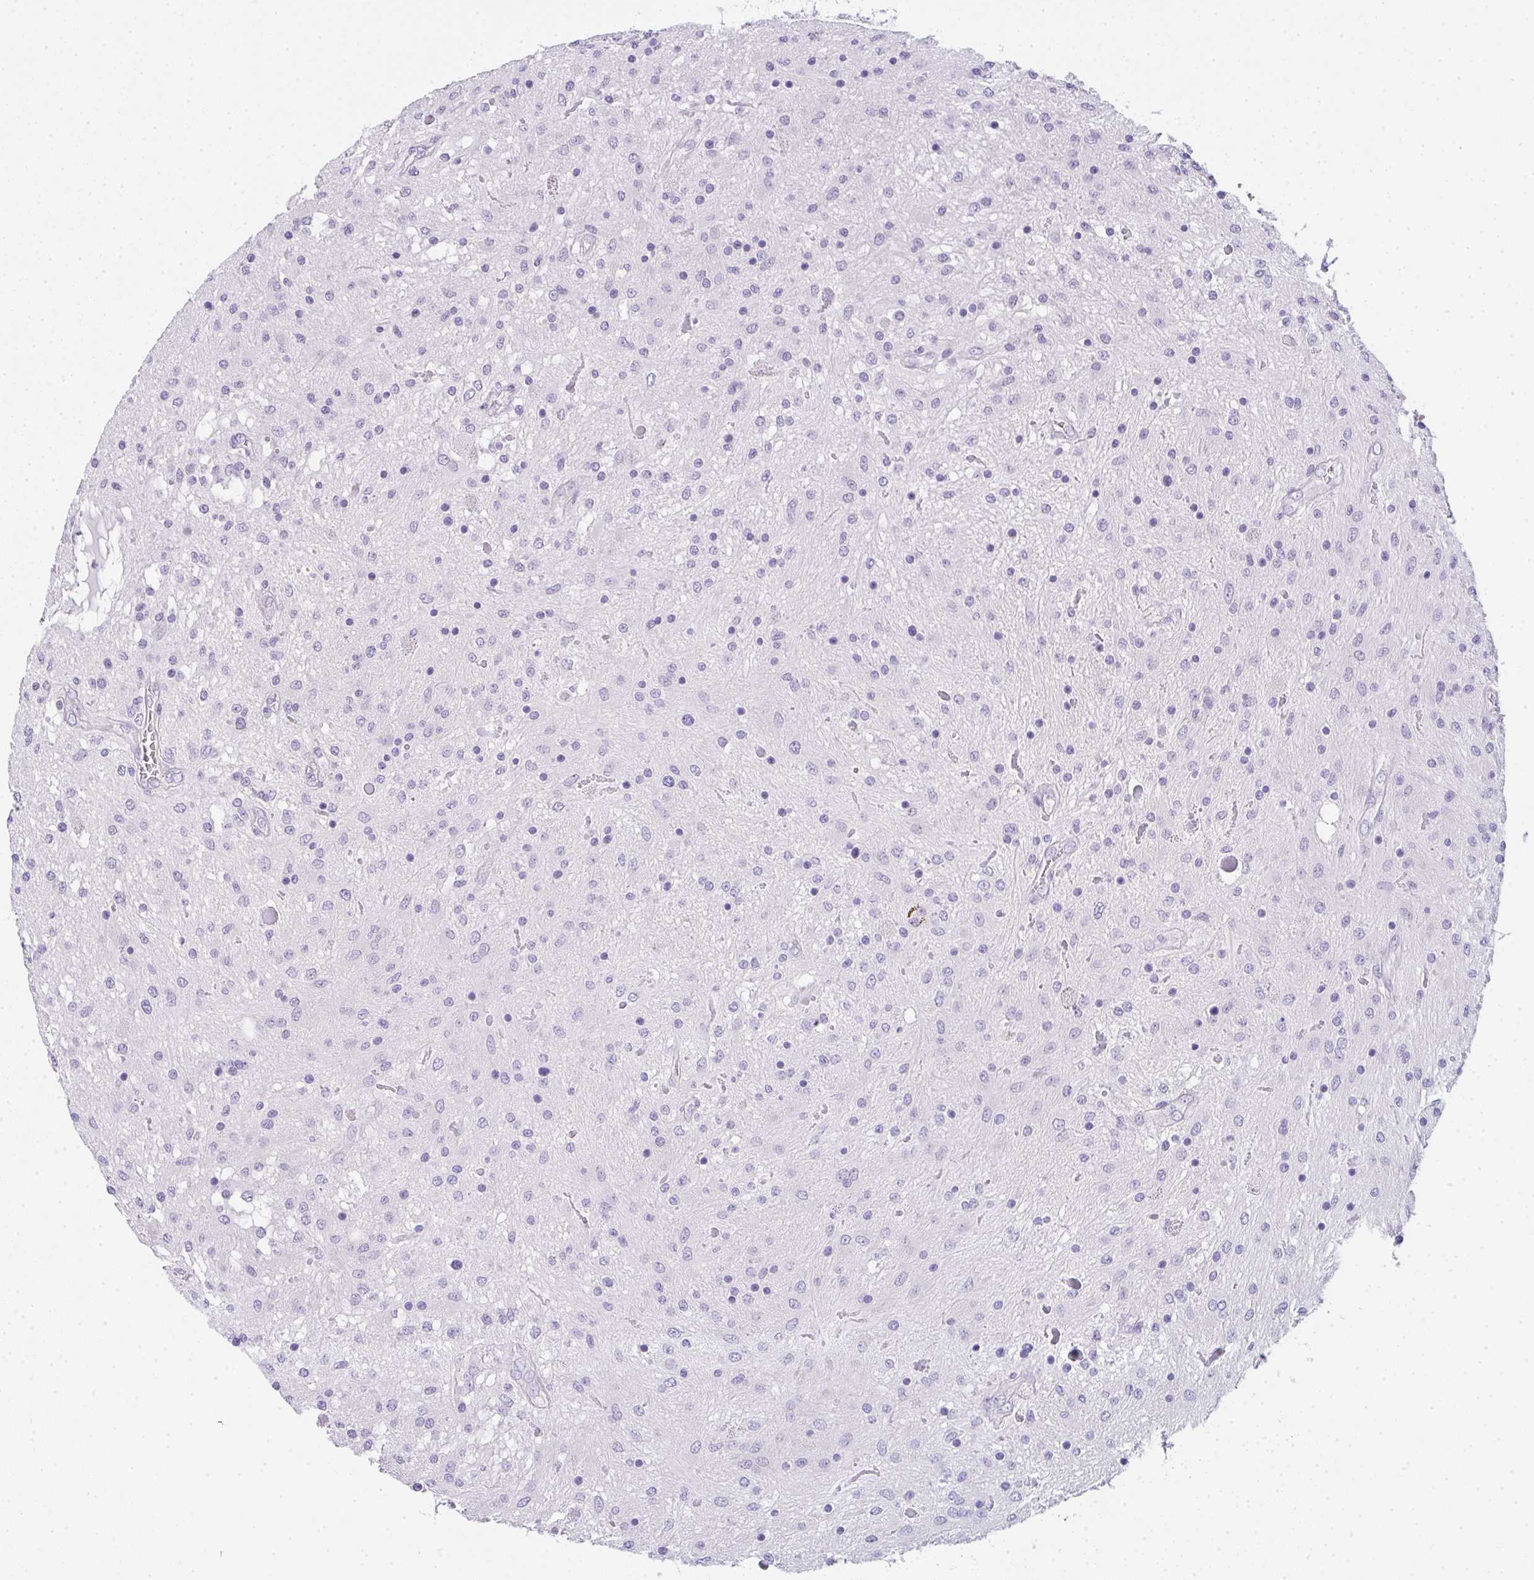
{"staining": {"intensity": "negative", "quantity": "none", "location": "none"}, "tissue": "glioma", "cell_type": "Tumor cells", "image_type": "cancer", "snomed": [{"axis": "morphology", "description": "Glioma, malignant, Low grade"}, {"axis": "topography", "description": "Cerebellum"}], "caption": "A histopathology image of glioma stained for a protein displays no brown staining in tumor cells. (DAB immunohistochemistry (IHC) with hematoxylin counter stain).", "gene": "CACNA1S", "patient": {"sex": "female", "age": 14}}